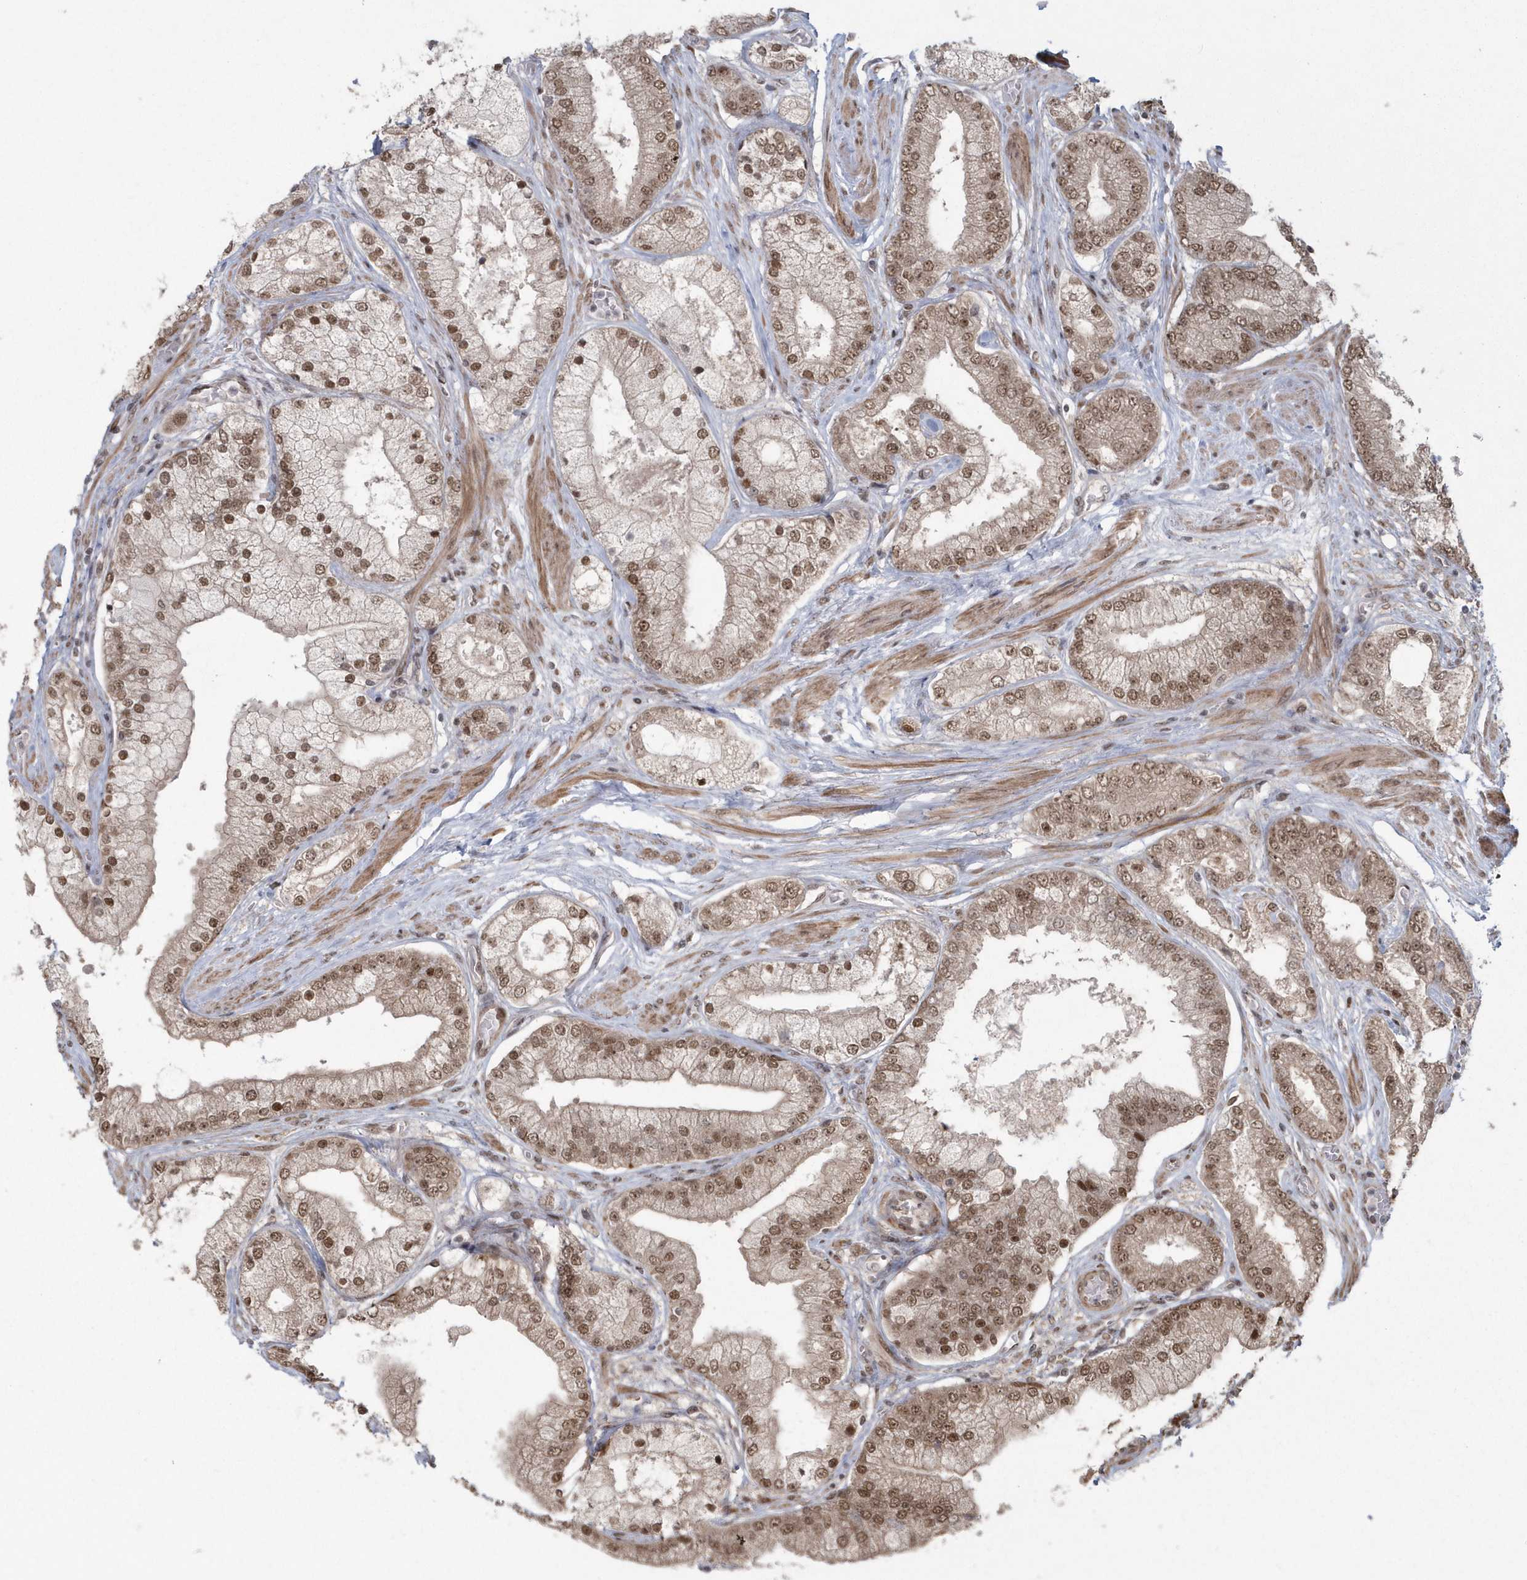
{"staining": {"intensity": "moderate", "quantity": ">75%", "location": "nuclear"}, "tissue": "prostate cancer", "cell_type": "Tumor cells", "image_type": "cancer", "snomed": [{"axis": "morphology", "description": "Adenocarcinoma, High grade"}, {"axis": "topography", "description": "Prostate"}], "caption": "Immunohistochemistry (IHC) (DAB (3,3'-diaminobenzidine)) staining of prostate high-grade adenocarcinoma demonstrates moderate nuclear protein expression in about >75% of tumor cells.", "gene": "EPB41L4A", "patient": {"sex": "male", "age": 58}}